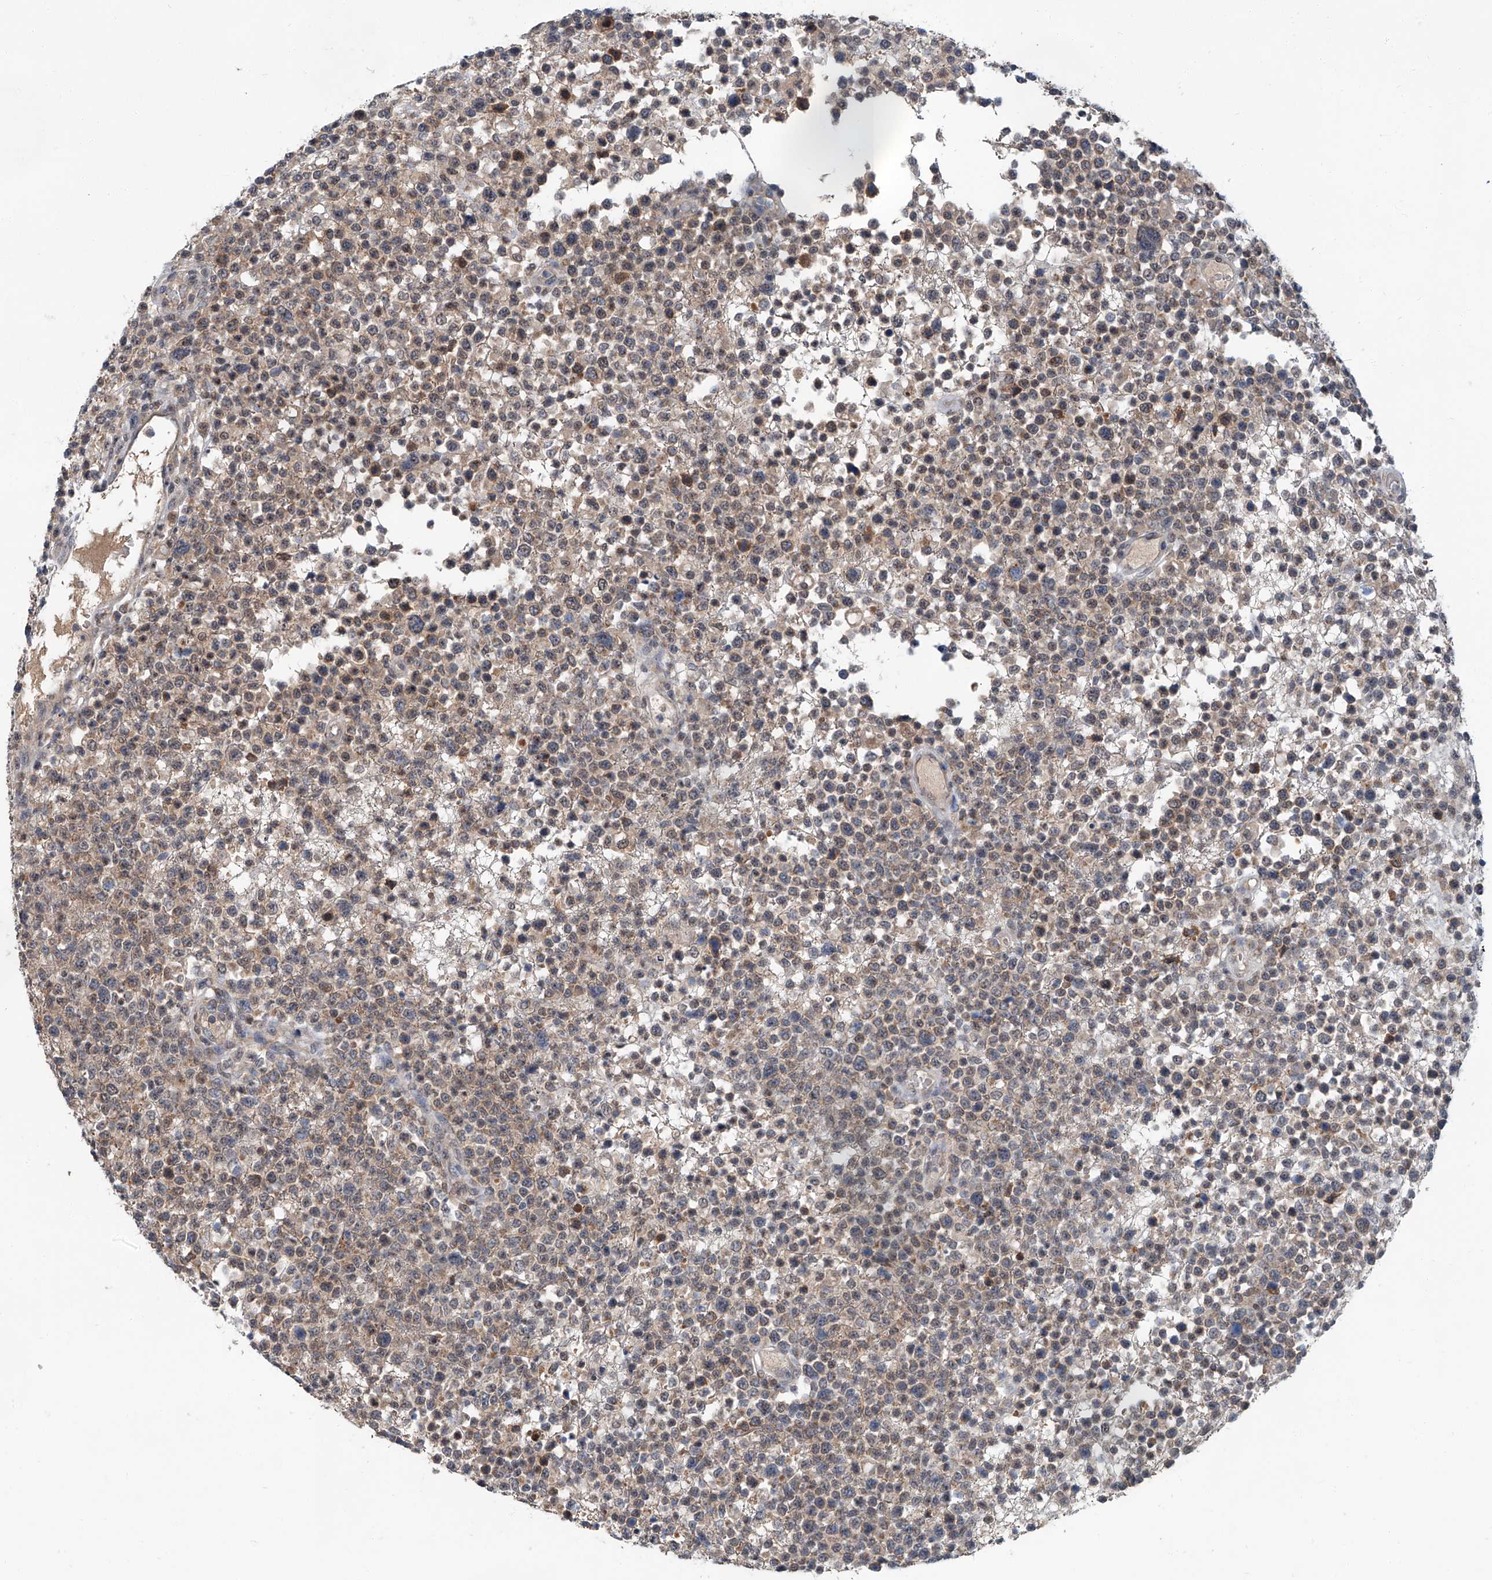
{"staining": {"intensity": "weak", "quantity": "<25%", "location": "cytoplasmic/membranous"}, "tissue": "lymphoma", "cell_type": "Tumor cells", "image_type": "cancer", "snomed": [{"axis": "morphology", "description": "Malignant lymphoma, non-Hodgkin's type, High grade"}, {"axis": "topography", "description": "Colon"}], "caption": "A high-resolution micrograph shows immunohistochemistry staining of malignant lymphoma, non-Hodgkin's type (high-grade), which exhibits no significant expression in tumor cells. (DAB (3,3'-diaminobenzidine) immunohistochemistry with hematoxylin counter stain).", "gene": "CLK1", "patient": {"sex": "female", "age": 53}}